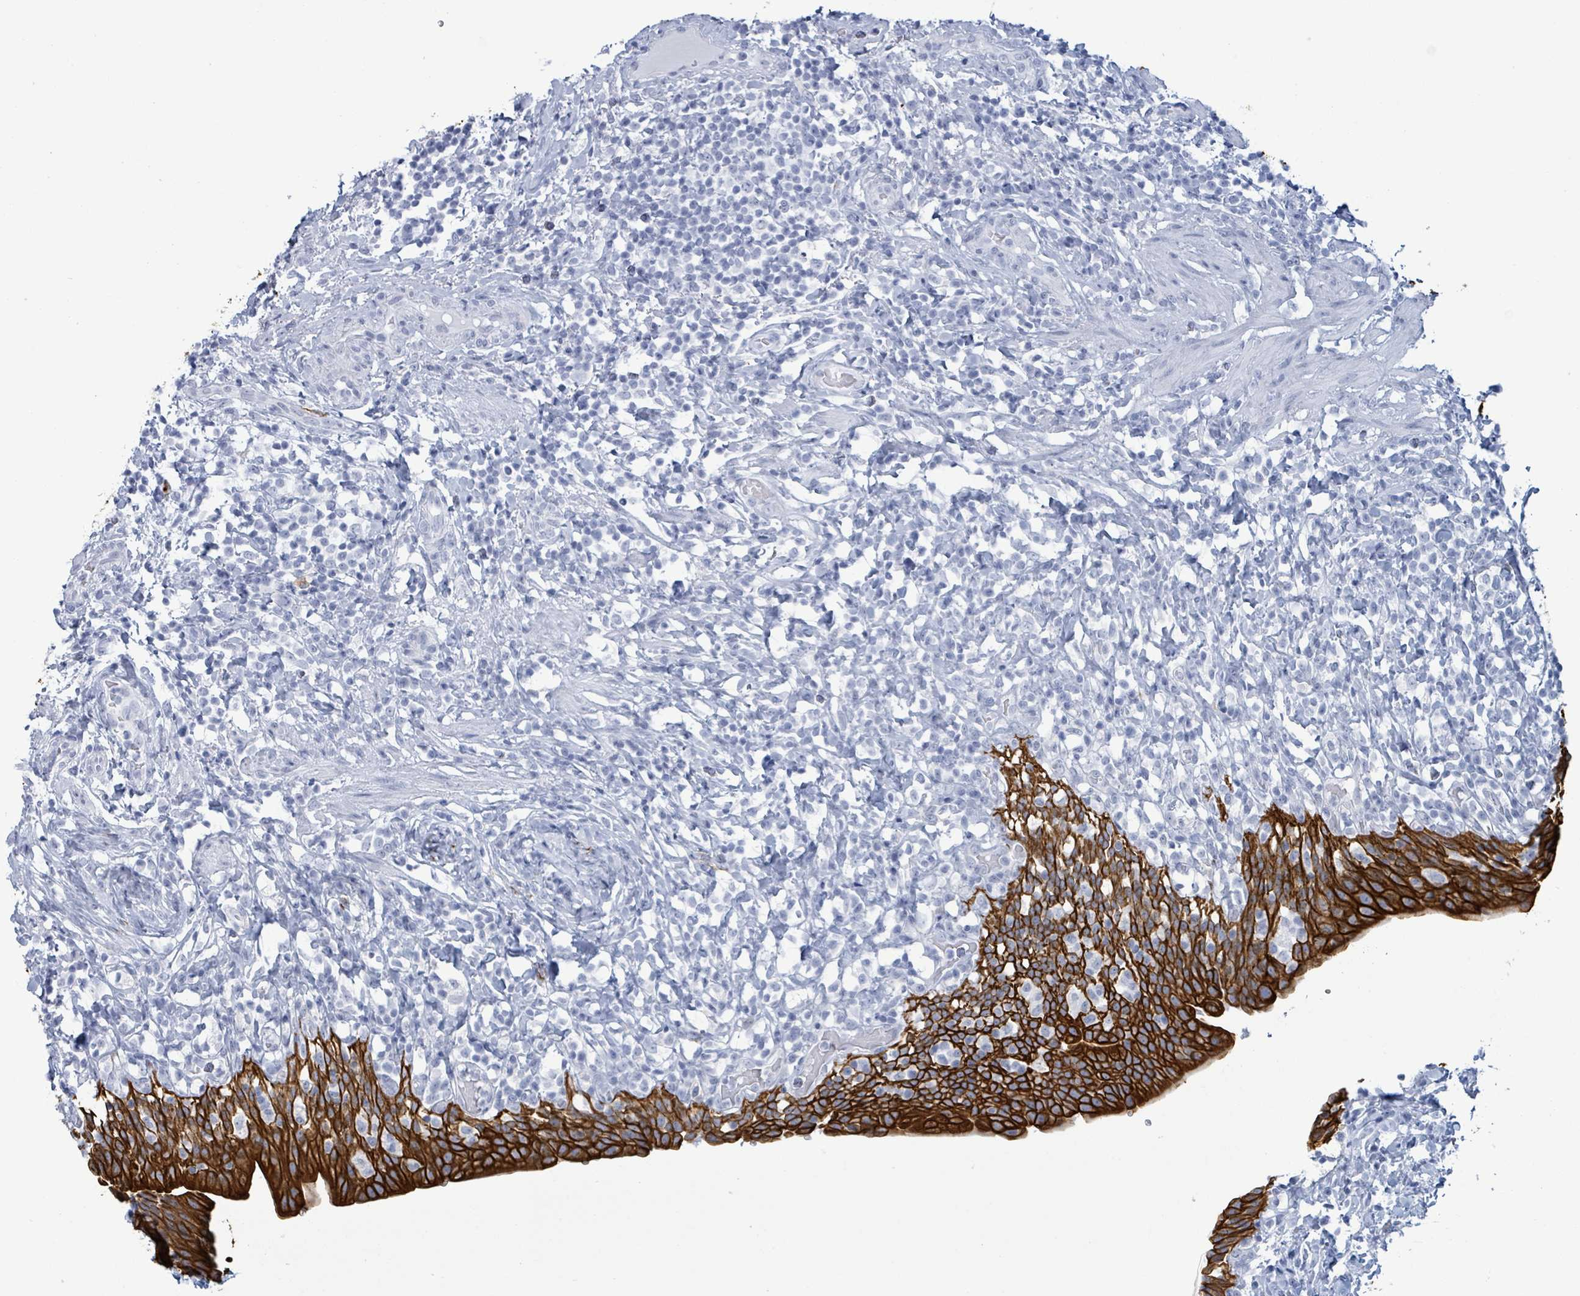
{"staining": {"intensity": "strong", "quantity": ">75%", "location": "cytoplasmic/membranous"}, "tissue": "urinary bladder", "cell_type": "Urothelial cells", "image_type": "normal", "snomed": [{"axis": "morphology", "description": "Normal tissue, NOS"}, {"axis": "morphology", "description": "Inflammation, NOS"}, {"axis": "topography", "description": "Urinary bladder"}], "caption": "This image reveals benign urinary bladder stained with immunohistochemistry (IHC) to label a protein in brown. The cytoplasmic/membranous of urothelial cells show strong positivity for the protein. Nuclei are counter-stained blue.", "gene": "KRT8", "patient": {"sex": "male", "age": 64}}